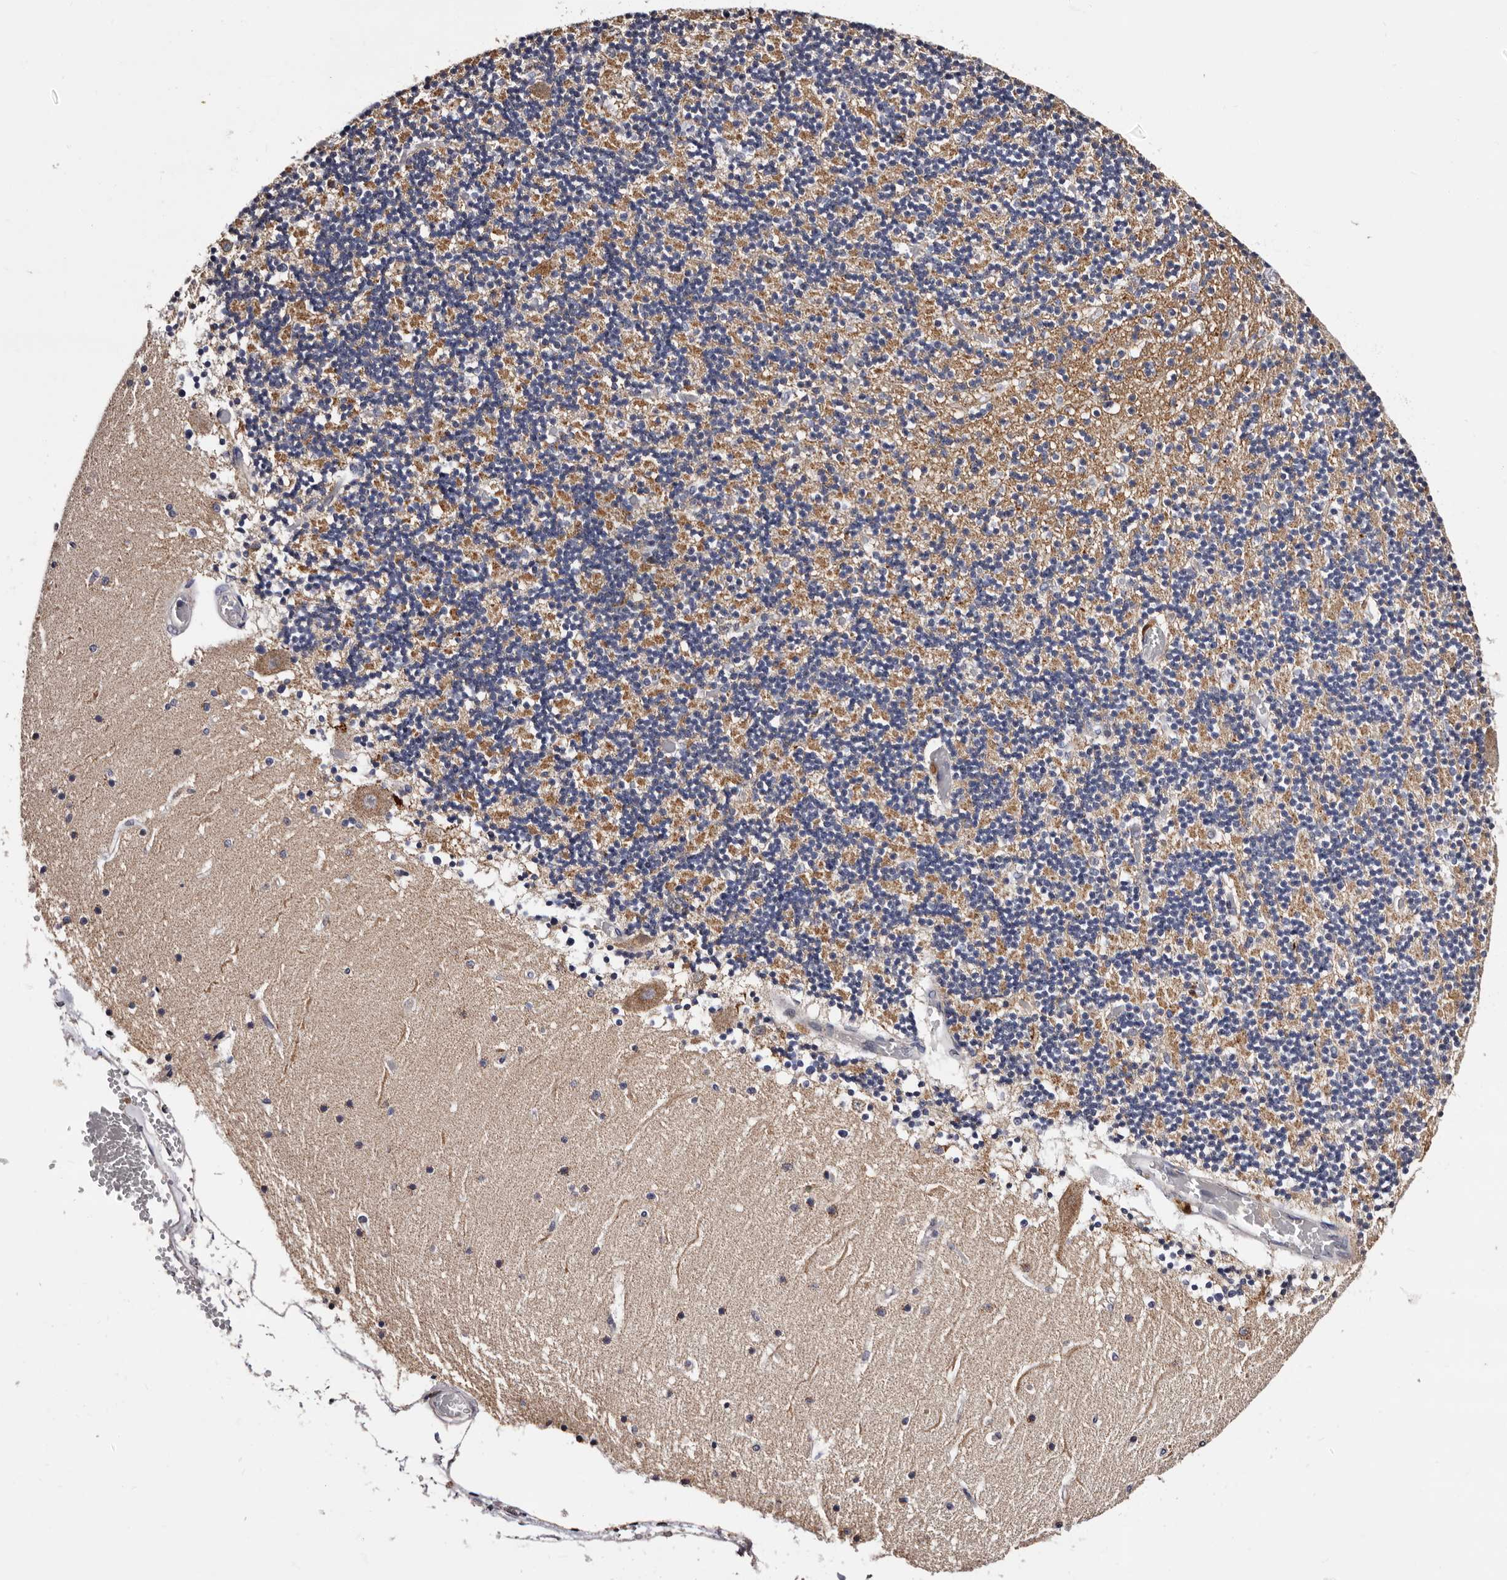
{"staining": {"intensity": "moderate", "quantity": "<25%", "location": "cytoplasmic/membranous"}, "tissue": "cerebellum", "cell_type": "Cells in granular layer", "image_type": "normal", "snomed": [{"axis": "morphology", "description": "Normal tissue, NOS"}, {"axis": "topography", "description": "Cerebellum"}], "caption": "Protein staining shows moderate cytoplasmic/membranous staining in approximately <25% of cells in granular layer in unremarkable cerebellum. The protein is shown in brown color, while the nuclei are stained blue.", "gene": "TAF4B", "patient": {"sex": "female", "age": 28}}